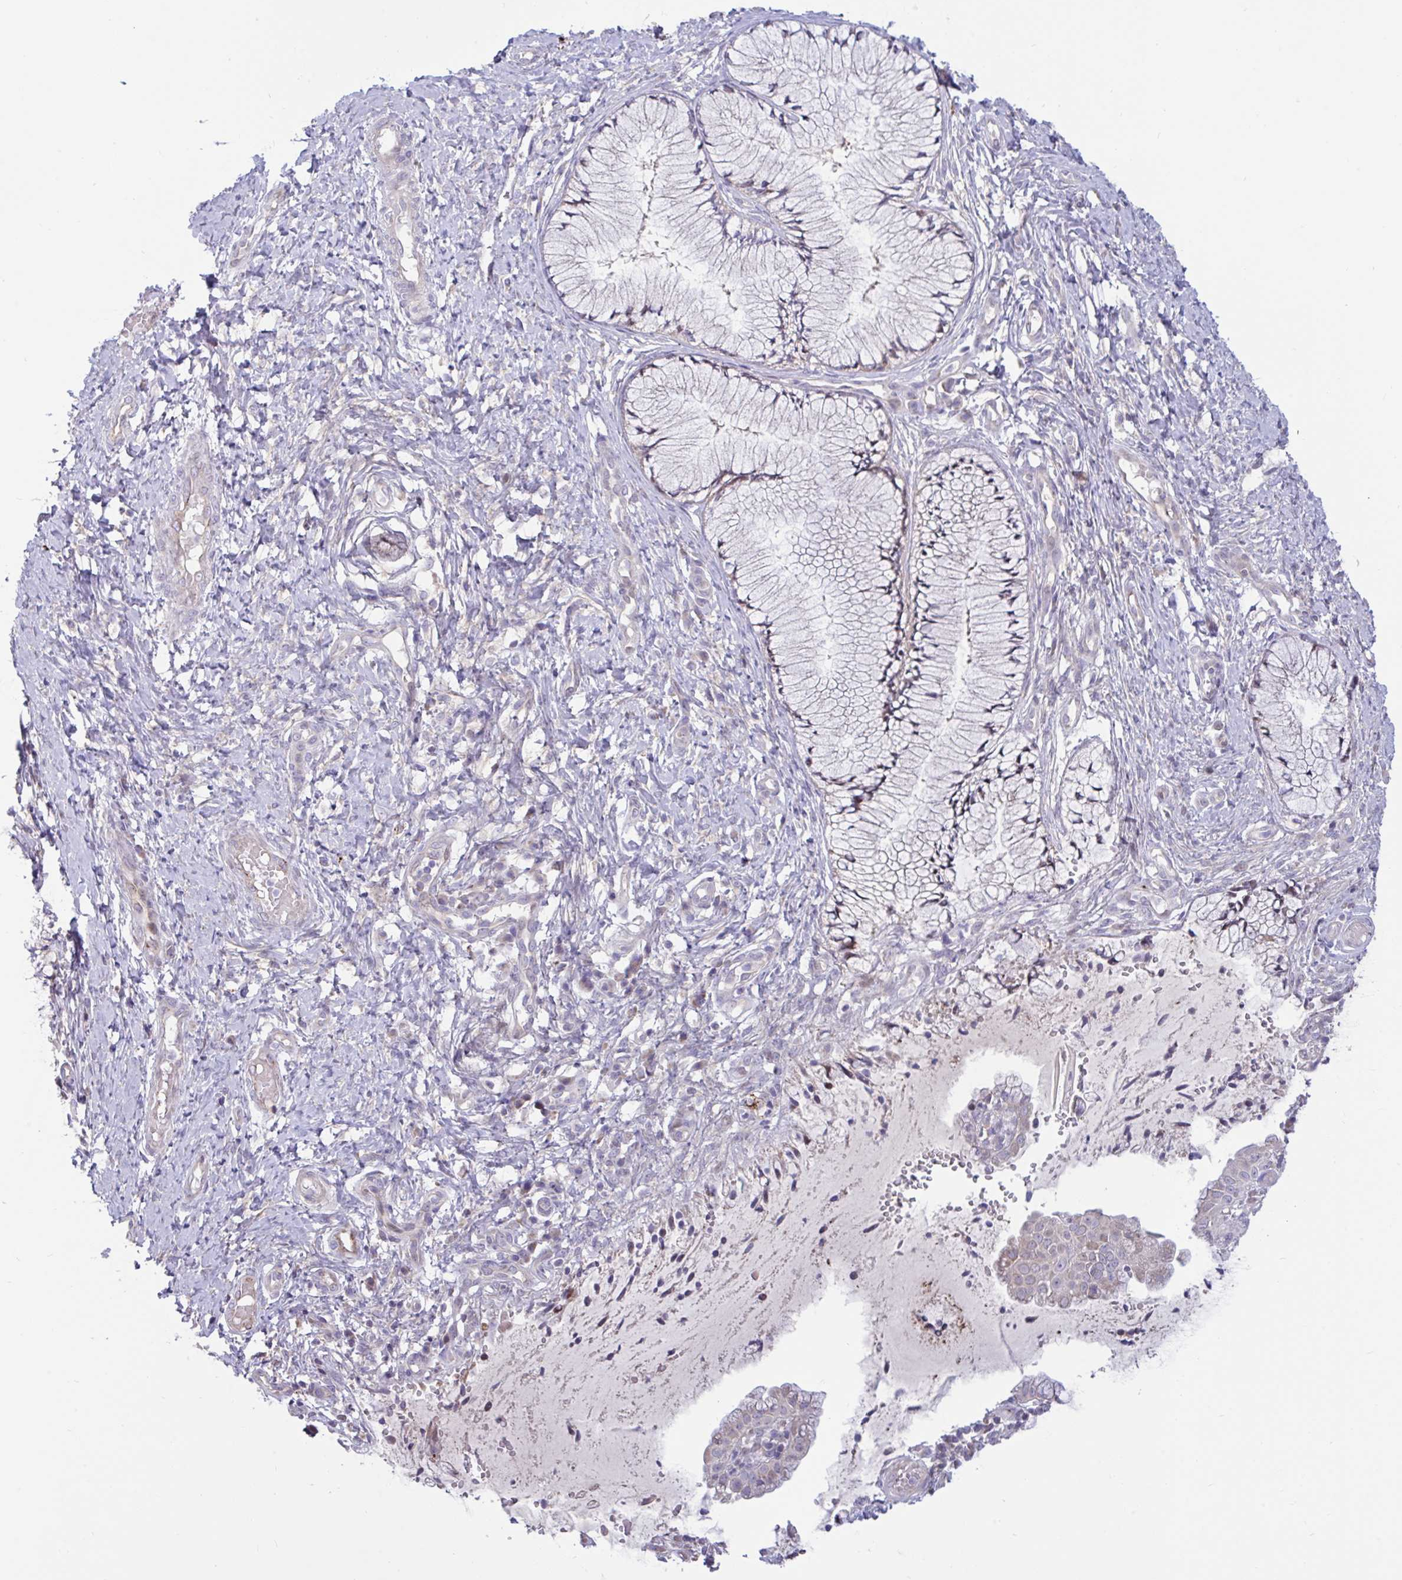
{"staining": {"intensity": "weak", "quantity": "25%-75%", "location": "cytoplasmic/membranous"}, "tissue": "cervix", "cell_type": "Glandular cells", "image_type": "normal", "snomed": [{"axis": "morphology", "description": "Normal tissue, NOS"}, {"axis": "topography", "description": "Cervix"}], "caption": "A low amount of weak cytoplasmic/membranous expression is identified in approximately 25%-75% of glandular cells in normal cervix. (Stains: DAB in brown, nuclei in blue, Microscopy: brightfield microscopy at high magnification).", "gene": "IL37", "patient": {"sex": "female", "age": 37}}